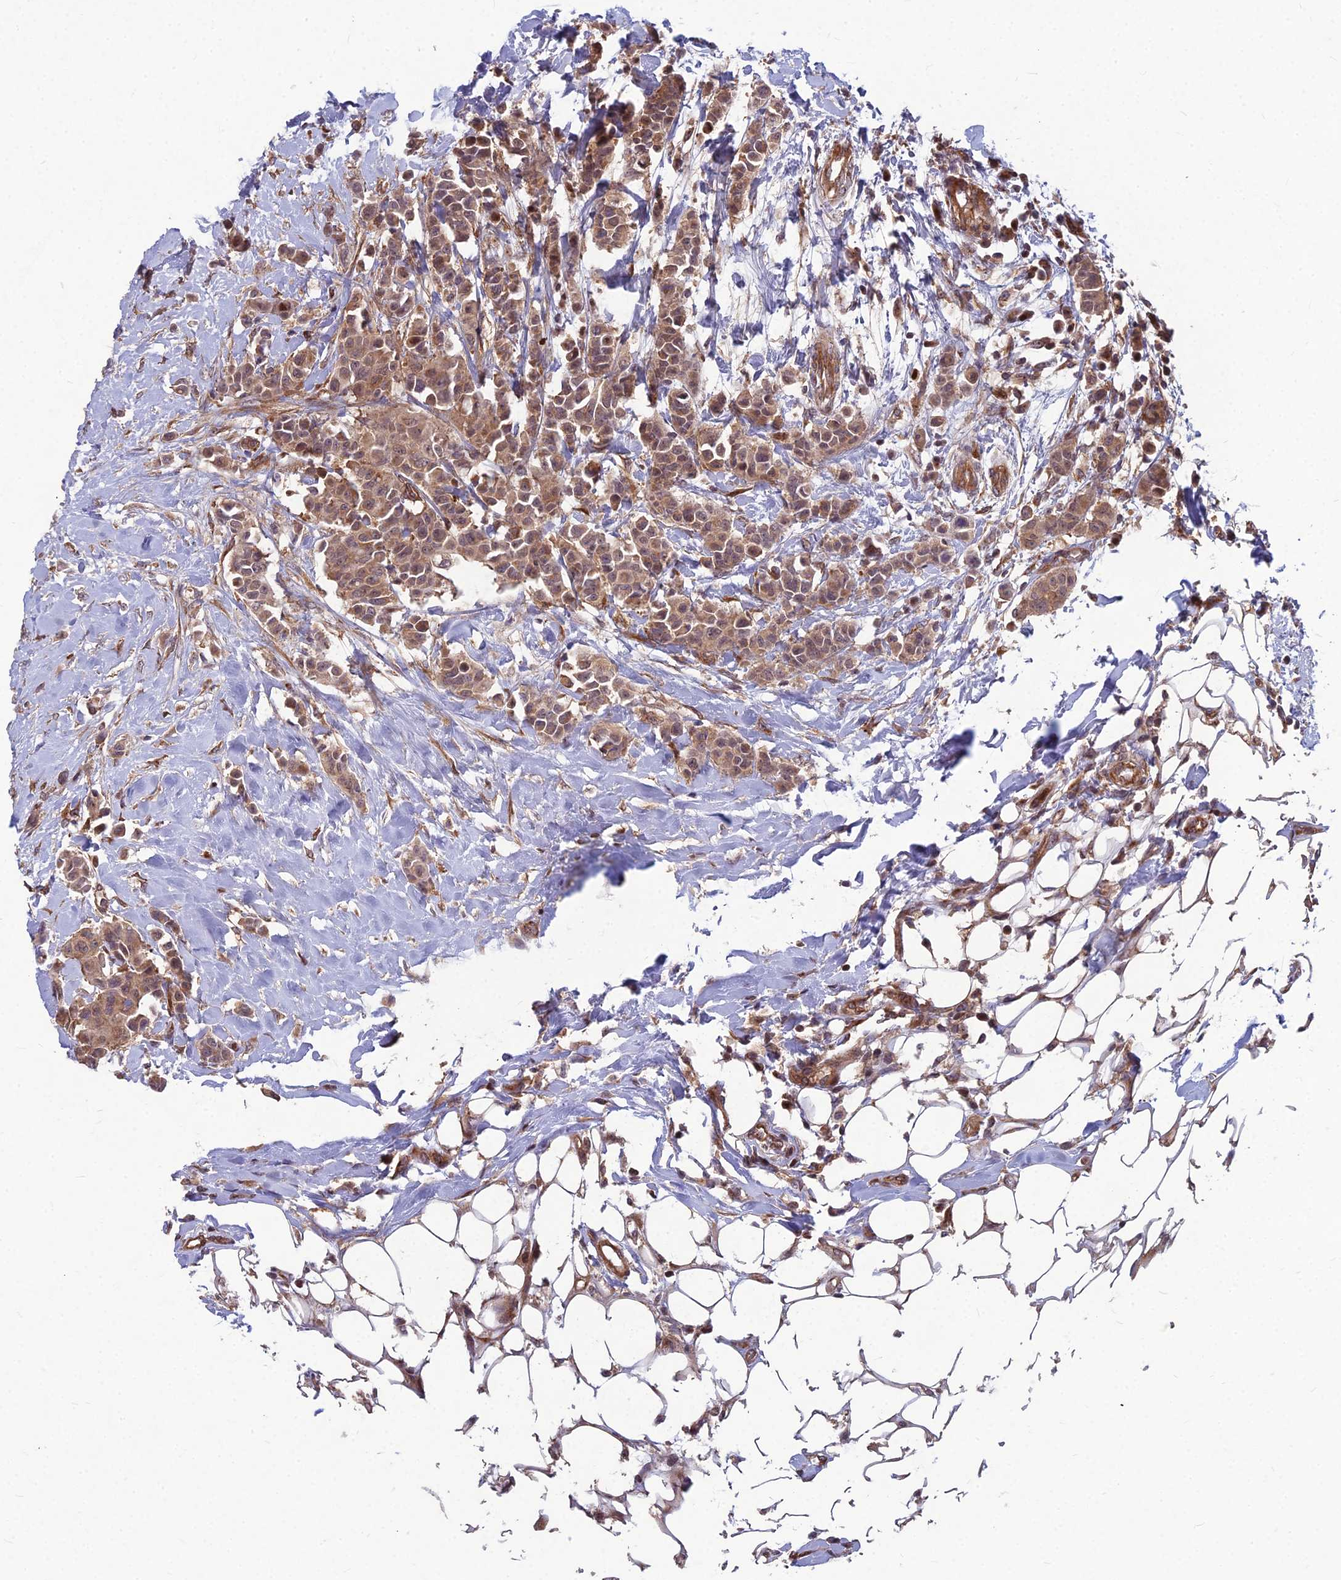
{"staining": {"intensity": "moderate", "quantity": ">75%", "location": "cytoplasmic/membranous"}, "tissue": "breast cancer", "cell_type": "Tumor cells", "image_type": "cancer", "snomed": [{"axis": "morphology", "description": "Duct carcinoma"}, {"axis": "topography", "description": "Breast"}], "caption": "Protein staining of breast cancer (intraductal carcinoma) tissue reveals moderate cytoplasmic/membranous expression in approximately >75% of tumor cells.", "gene": "MFSD8", "patient": {"sex": "female", "age": 40}}